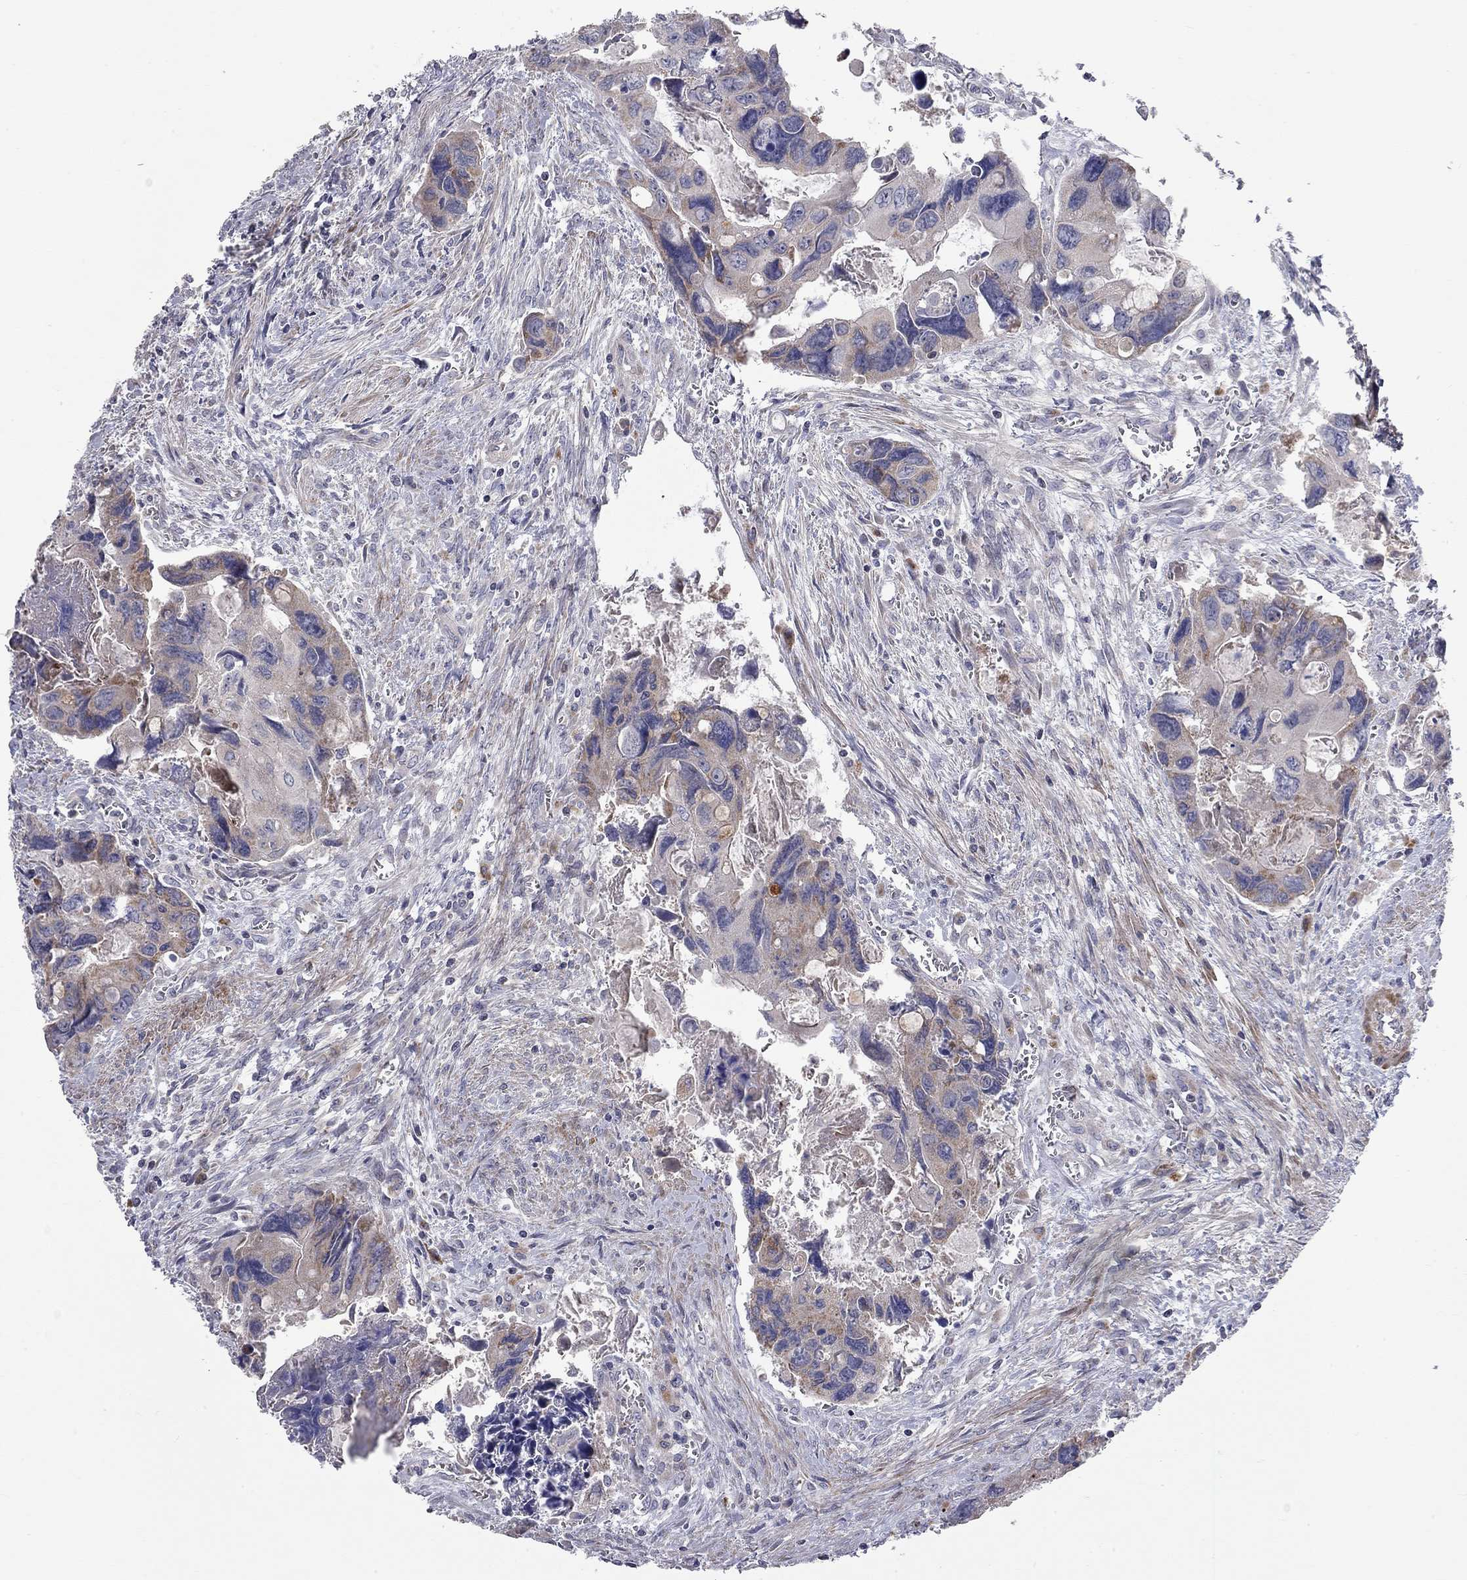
{"staining": {"intensity": "moderate", "quantity": "<25%", "location": "cytoplasmic/membranous"}, "tissue": "colorectal cancer", "cell_type": "Tumor cells", "image_type": "cancer", "snomed": [{"axis": "morphology", "description": "Adenocarcinoma, NOS"}, {"axis": "topography", "description": "Rectum"}], "caption": "Colorectal cancer was stained to show a protein in brown. There is low levels of moderate cytoplasmic/membranous staining in about <25% of tumor cells.", "gene": "KANSL1L", "patient": {"sex": "male", "age": 62}}